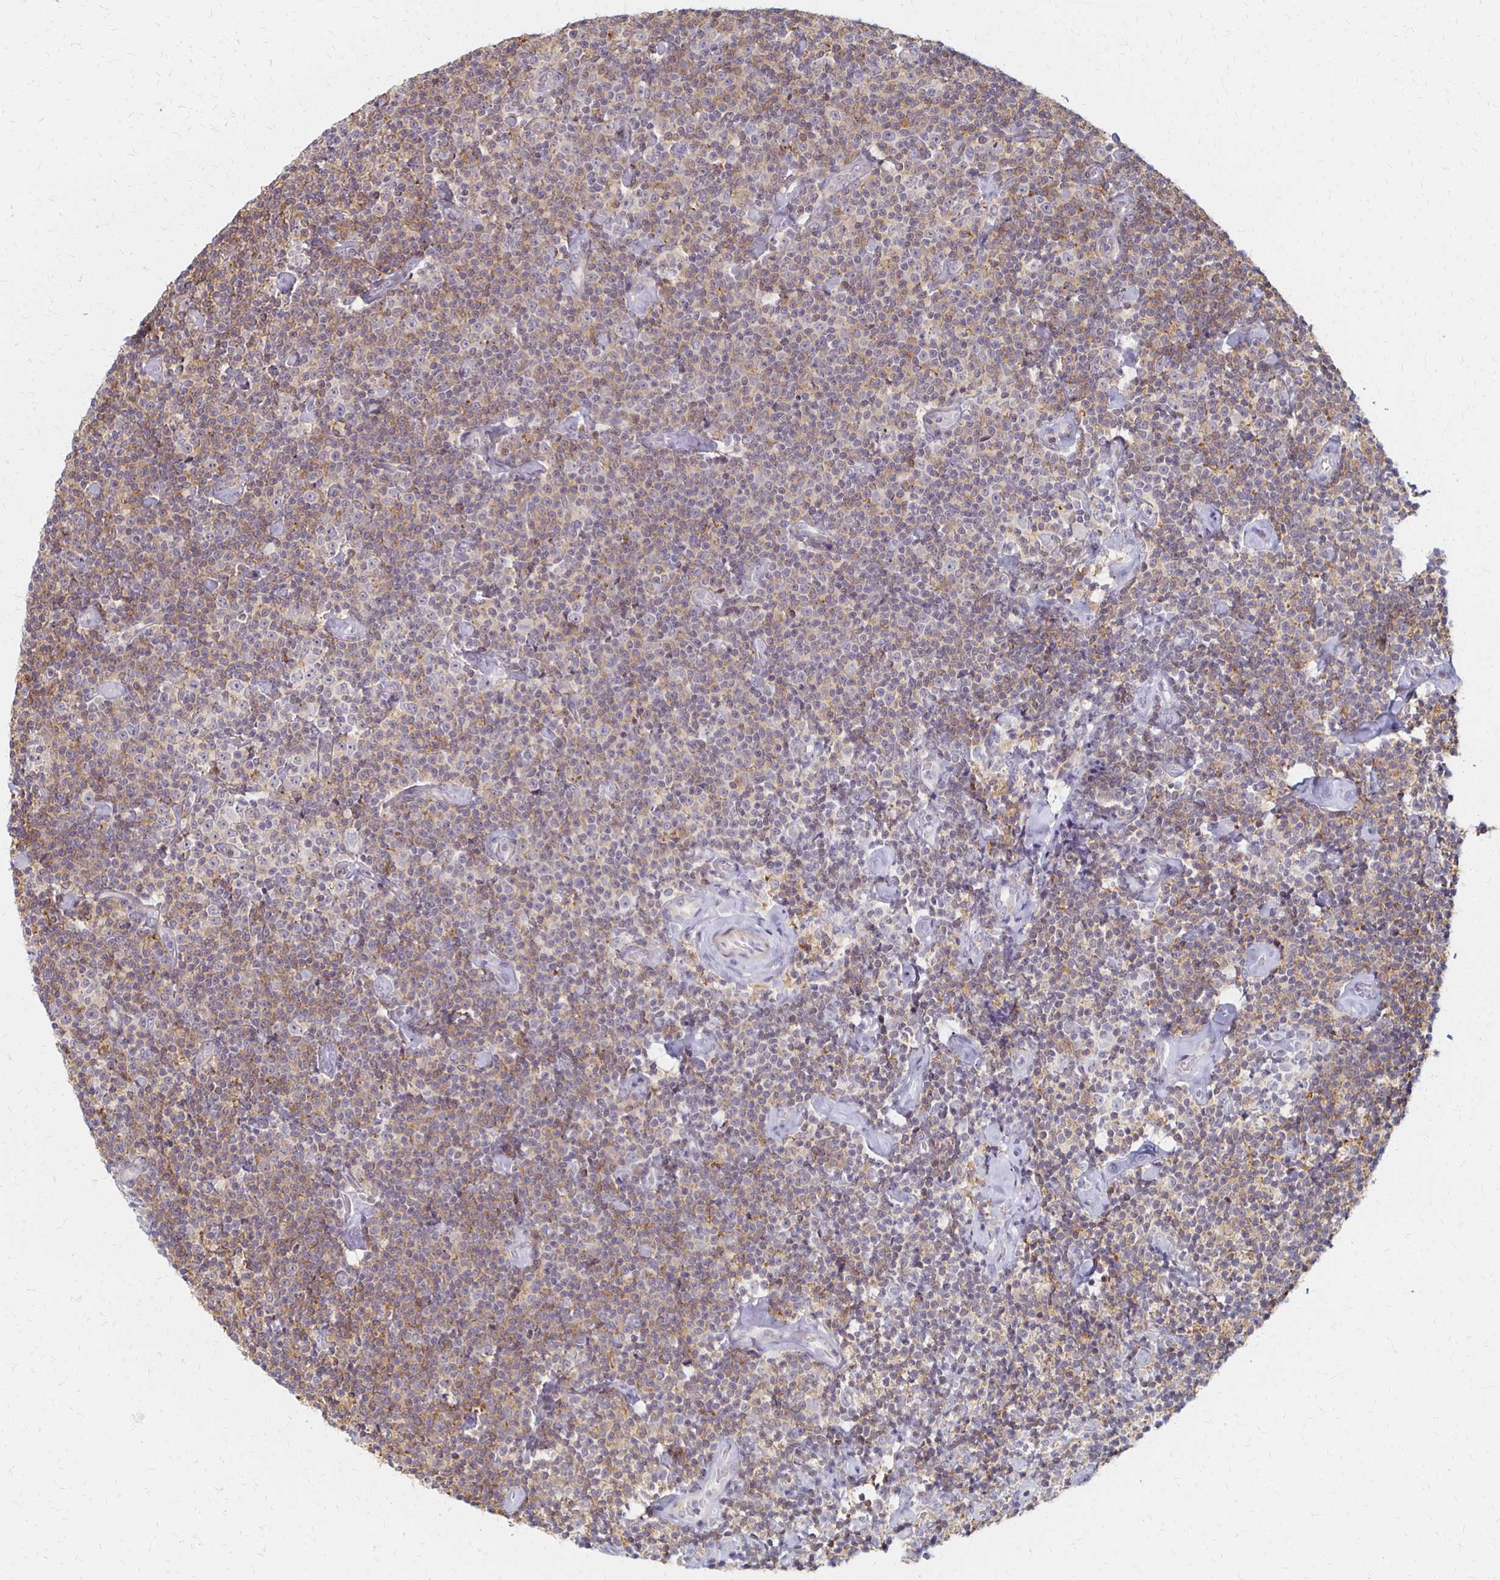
{"staining": {"intensity": "weak", "quantity": "25%-75%", "location": "cytoplasmic/membranous"}, "tissue": "lymphoma", "cell_type": "Tumor cells", "image_type": "cancer", "snomed": [{"axis": "morphology", "description": "Malignant lymphoma, non-Hodgkin's type, Low grade"}, {"axis": "topography", "description": "Lymph node"}], "caption": "Tumor cells show weak cytoplasmic/membranous staining in approximately 25%-75% of cells in low-grade malignant lymphoma, non-Hodgkin's type. The staining was performed using DAB, with brown indicating positive protein expression. Nuclei are stained blue with hematoxylin.", "gene": "PRKCB", "patient": {"sex": "male", "age": 81}}